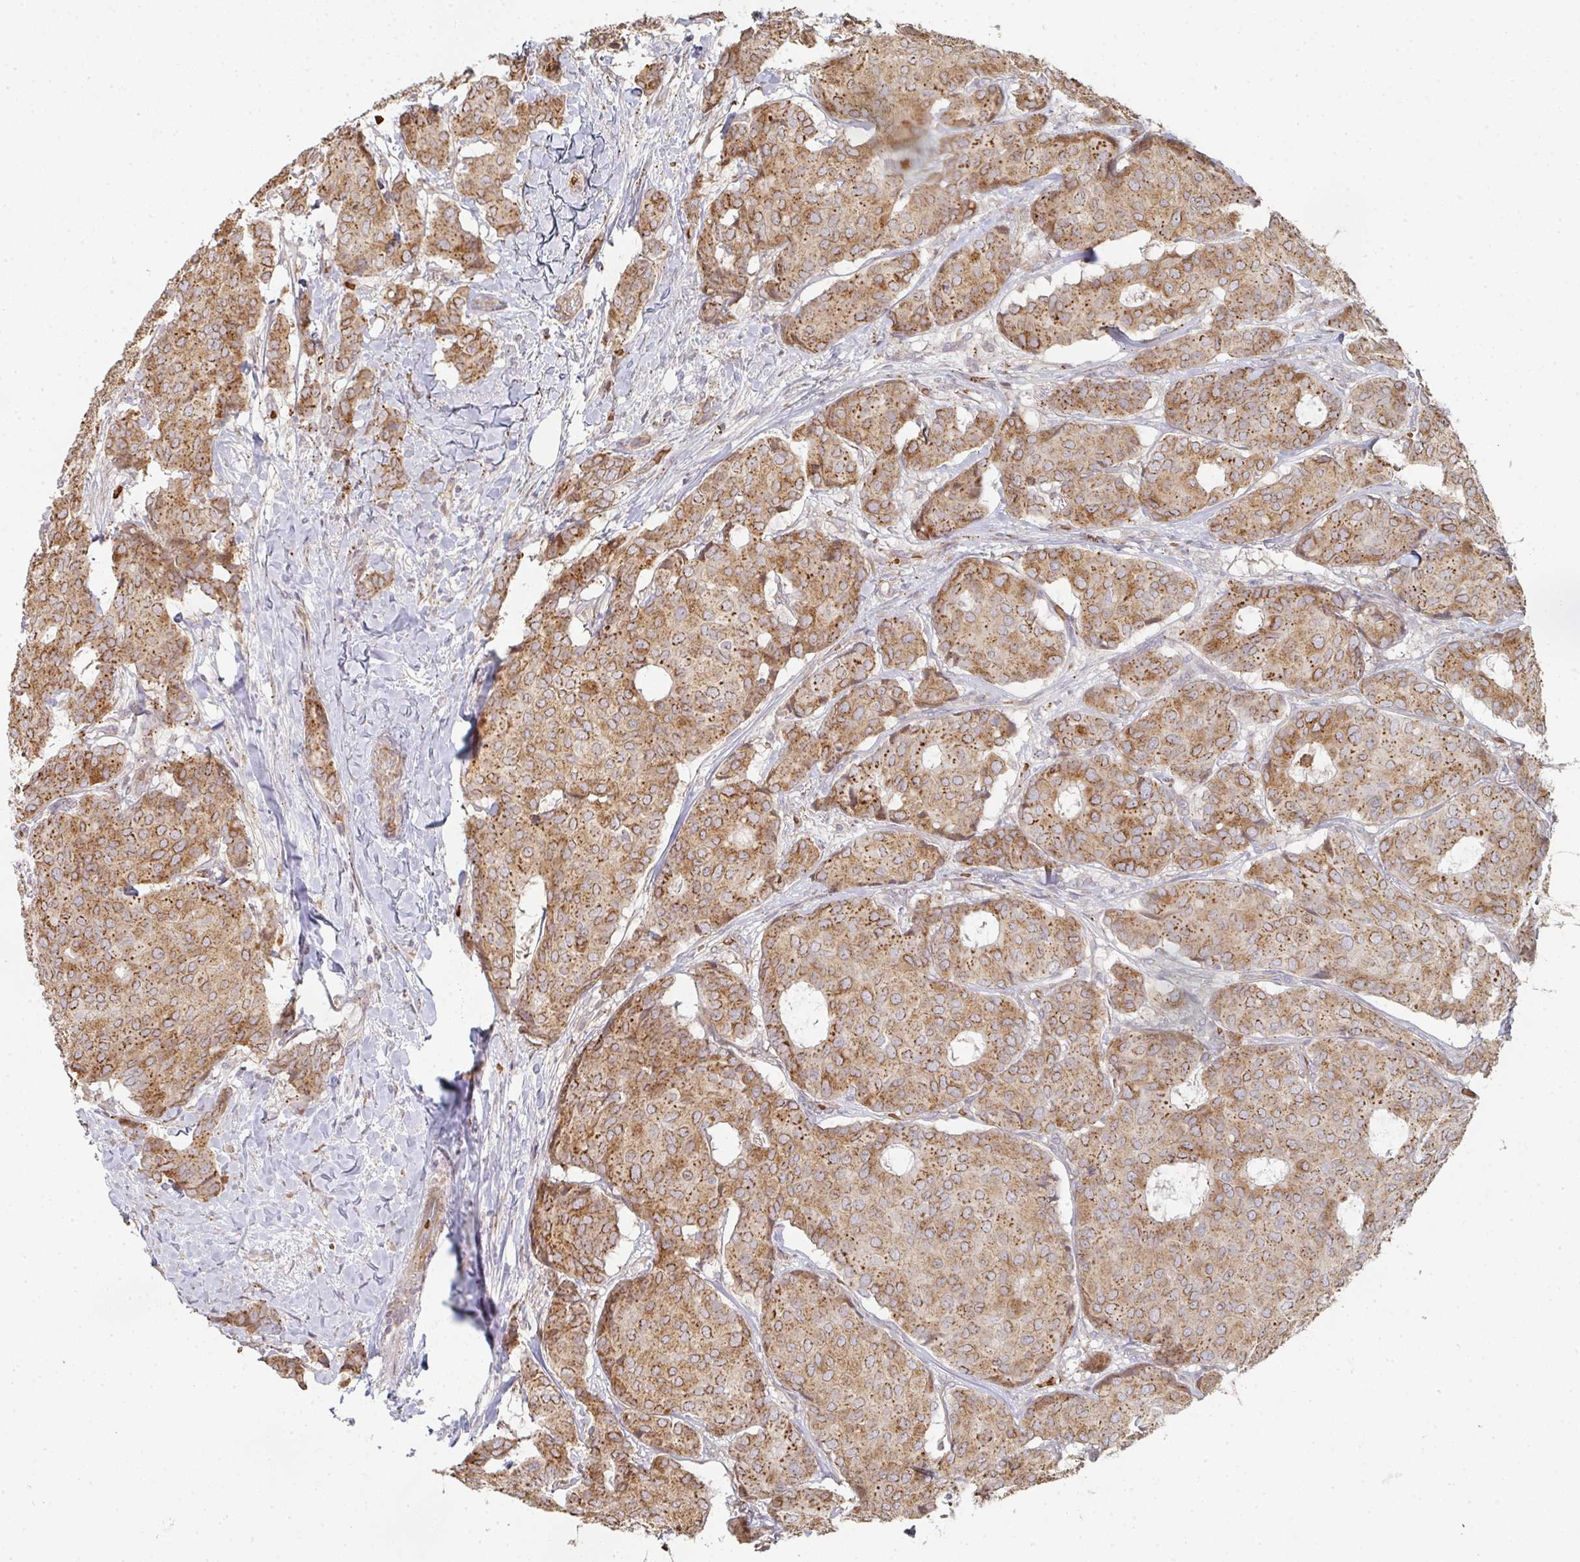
{"staining": {"intensity": "strong", "quantity": ">75%", "location": "cytoplasmic/membranous"}, "tissue": "breast cancer", "cell_type": "Tumor cells", "image_type": "cancer", "snomed": [{"axis": "morphology", "description": "Duct carcinoma"}, {"axis": "topography", "description": "Breast"}], "caption": "Protein analysis of breast cancer tissue demonstrates strong cytoplasmic/membranous staining in about >75% of tumor cells.", "gene": "ZNF526", "patient": {"sex": "female", "age": 75}}